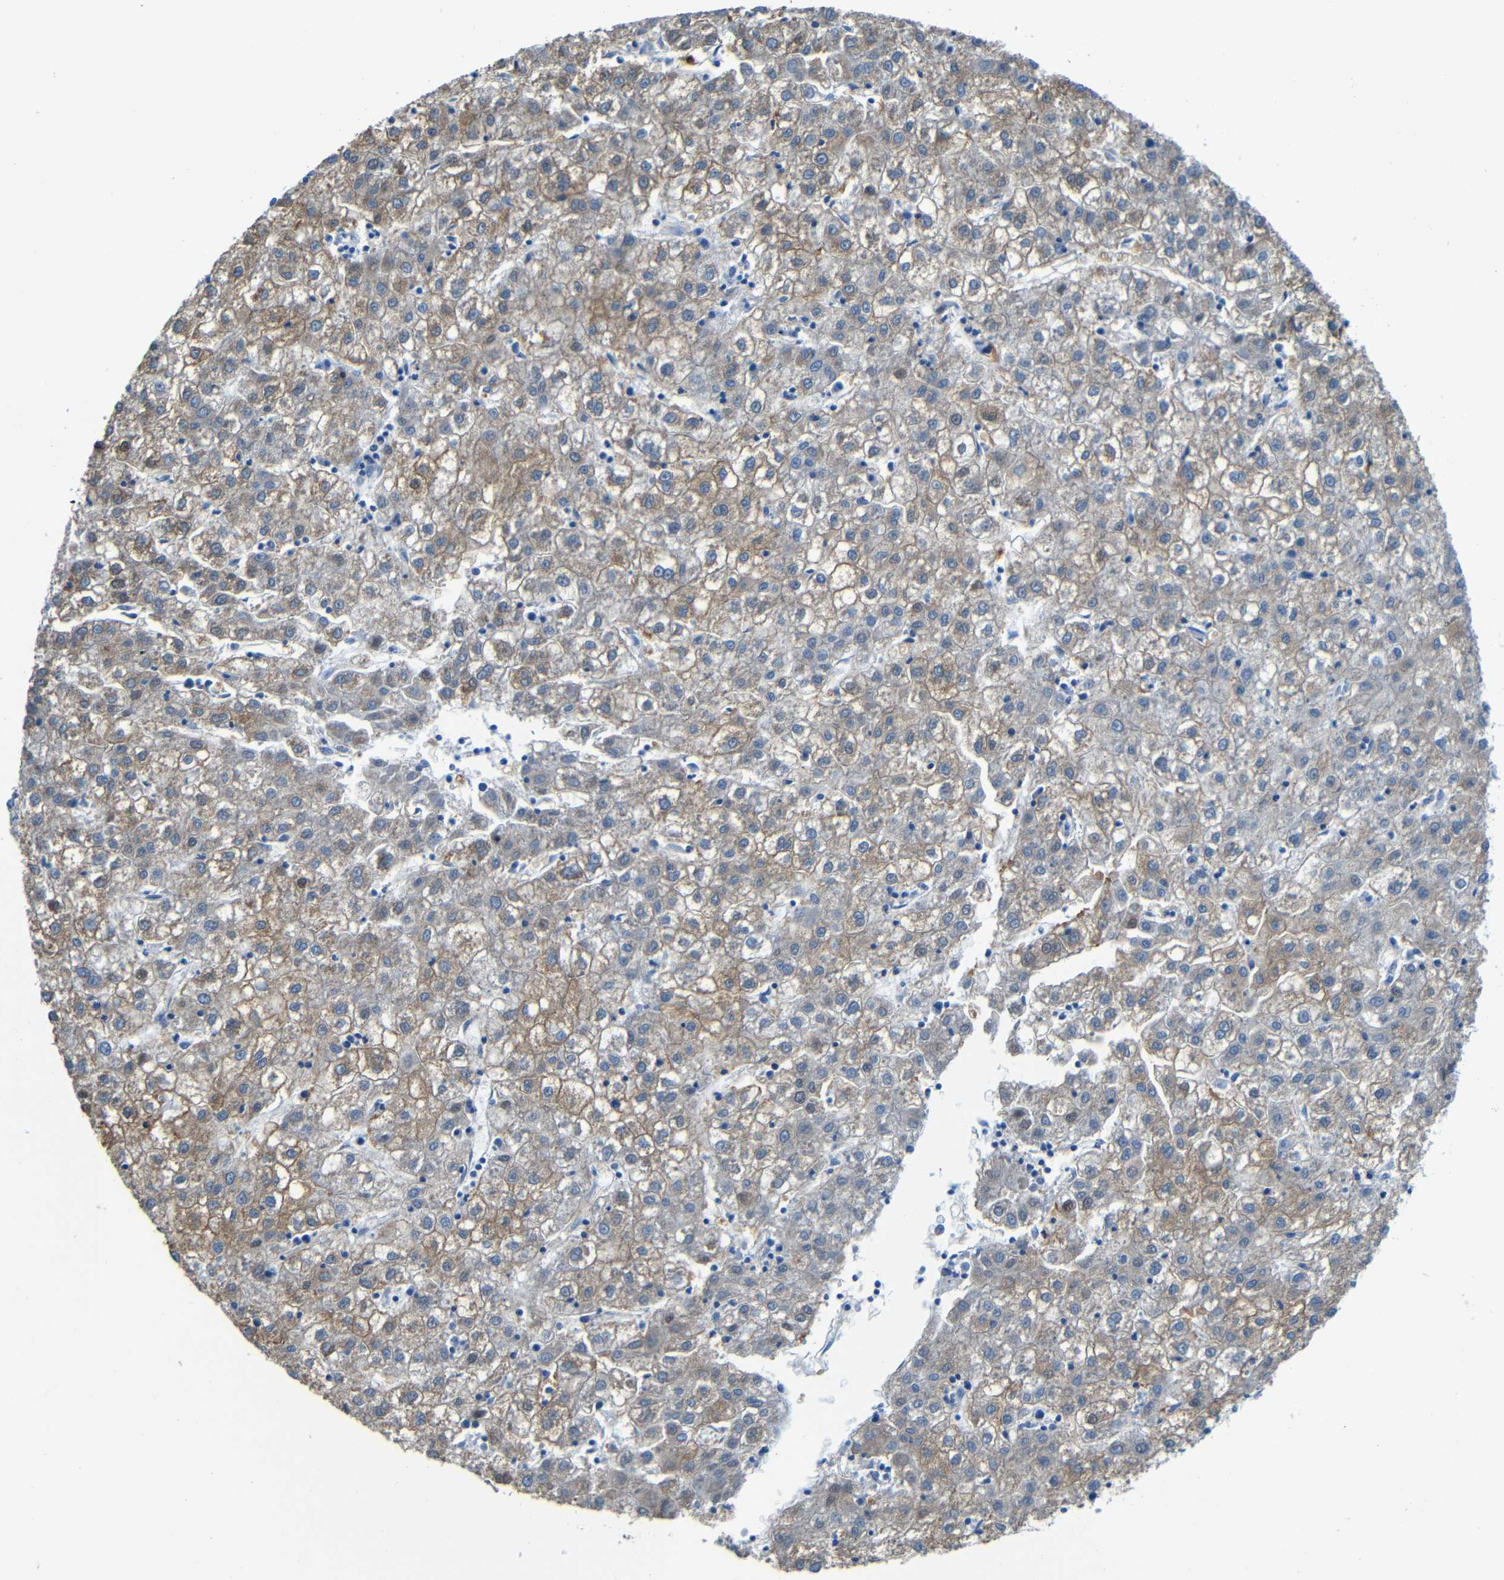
{"staining": {"intensity": "weak", "quantity": "25%-75%", "location": "cytoplasmic/membranous"}, "tissue": "liver cancer", "cell_type": "Tumor cells", "image_type": "cancer", "snomed": [{"axis": "morphology", "description": "Carcinoma, Hepatocellular, NOS"}, {"axis": "topography", "description": "Liver"}], "caption": "Liver cancer was stained to show a protein in brown. There is low levels of weak cytoplasmic/membranous positivity in approximately 25%-75% of tumor cells.", "gene": "MAP2", "patient": {"sex": "male", "age": 72}}